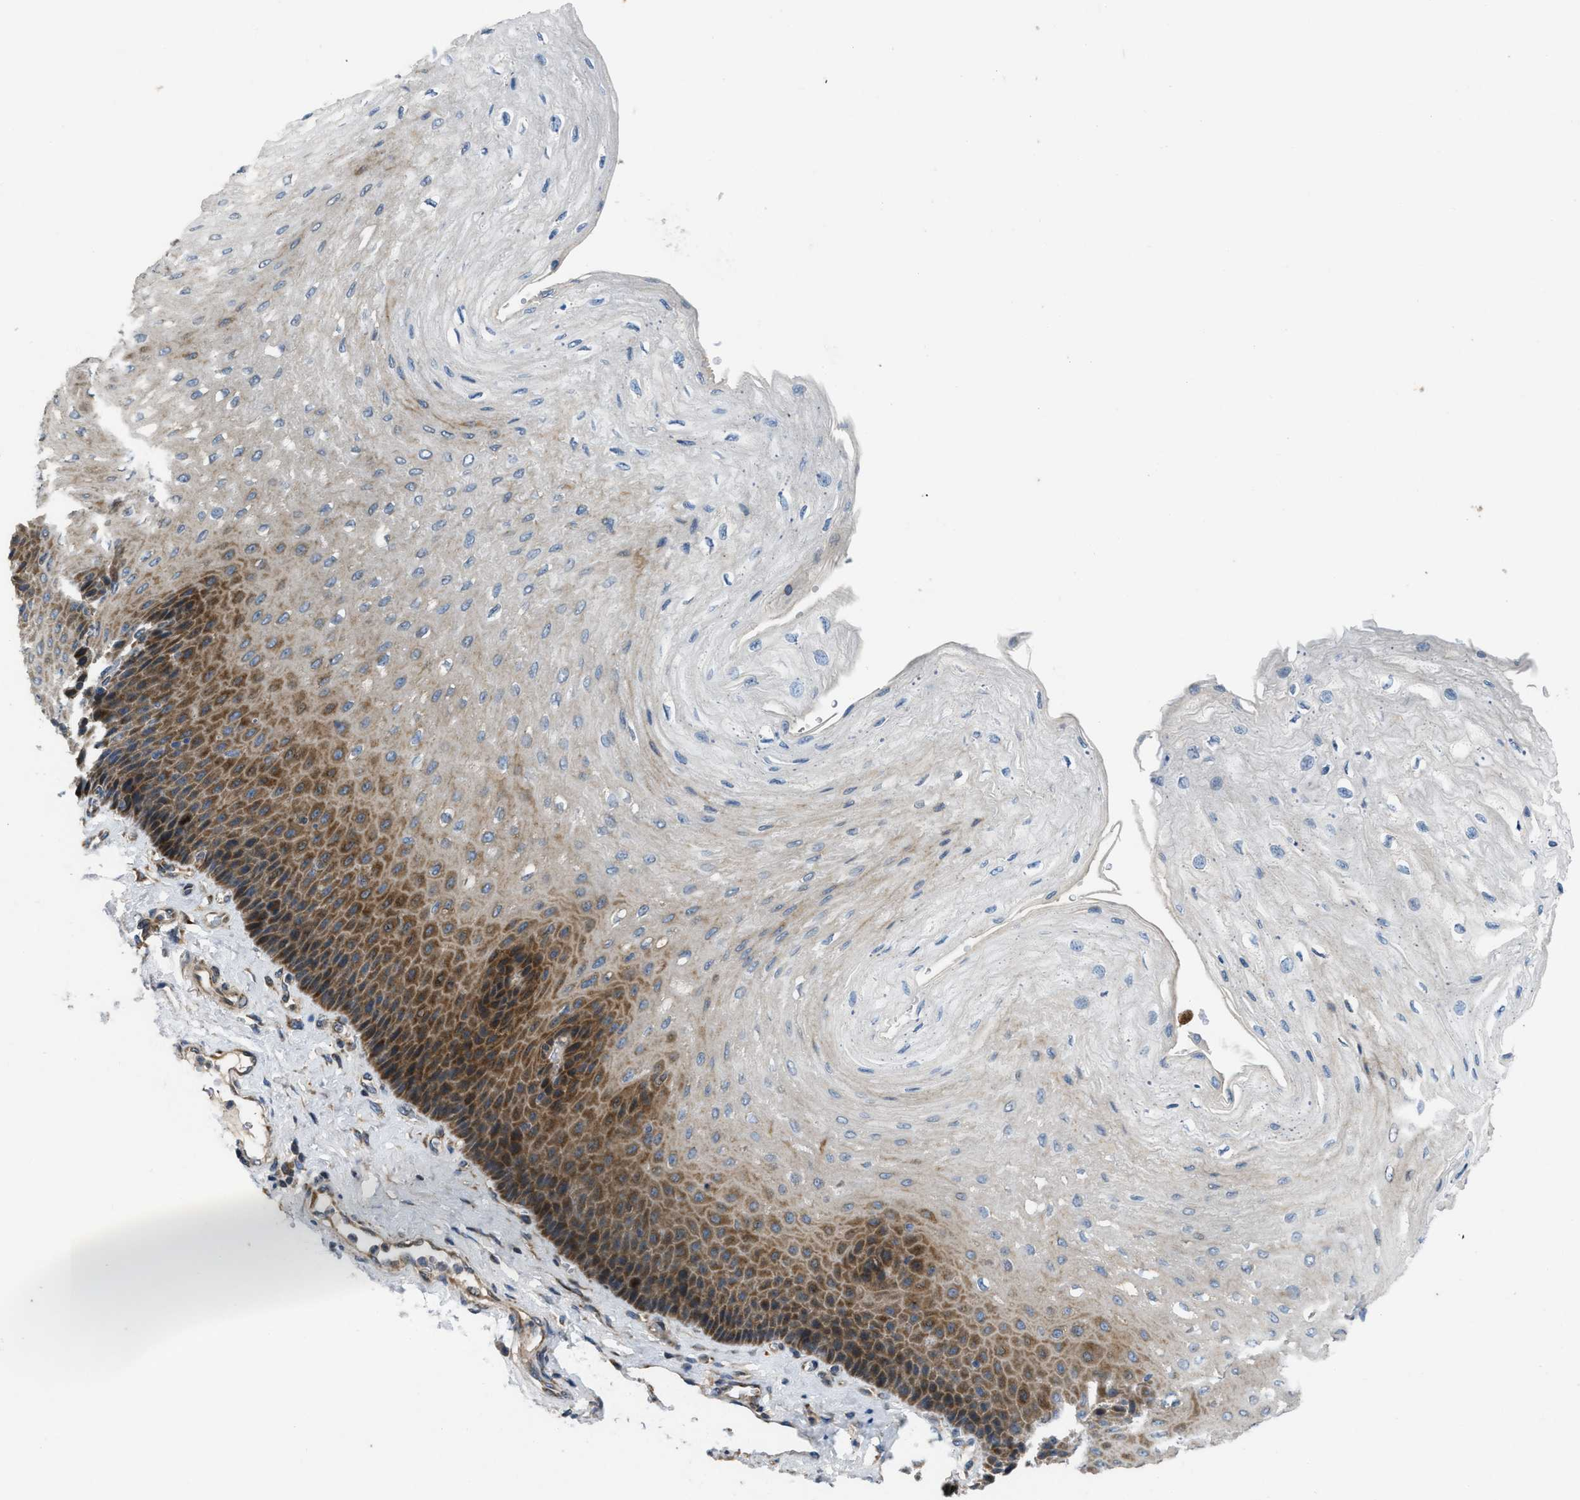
{"staining": {"intensity": "moderate", "quantity": ">75%", "location": "cytoplasmic/membranous"}, "tissue": "esophagus", "cell_type": "Squamous epithelial cells", "image_type": "normal", "snomed": [{"axis": "morphology", "description": "Normal tissue, NOS"}, {"axis": "topography", "description": "Esophagus"}], "caption": "High-power microscopy captured an immunohistochemistry (IHC) micrograph of normal esophagus, revealing moderate cytoplasmic/membranous staining in about >75% of squamous epithelial cells.", "gene": "TMEM150A", "patient": {"sex": "female", "age": 72}}